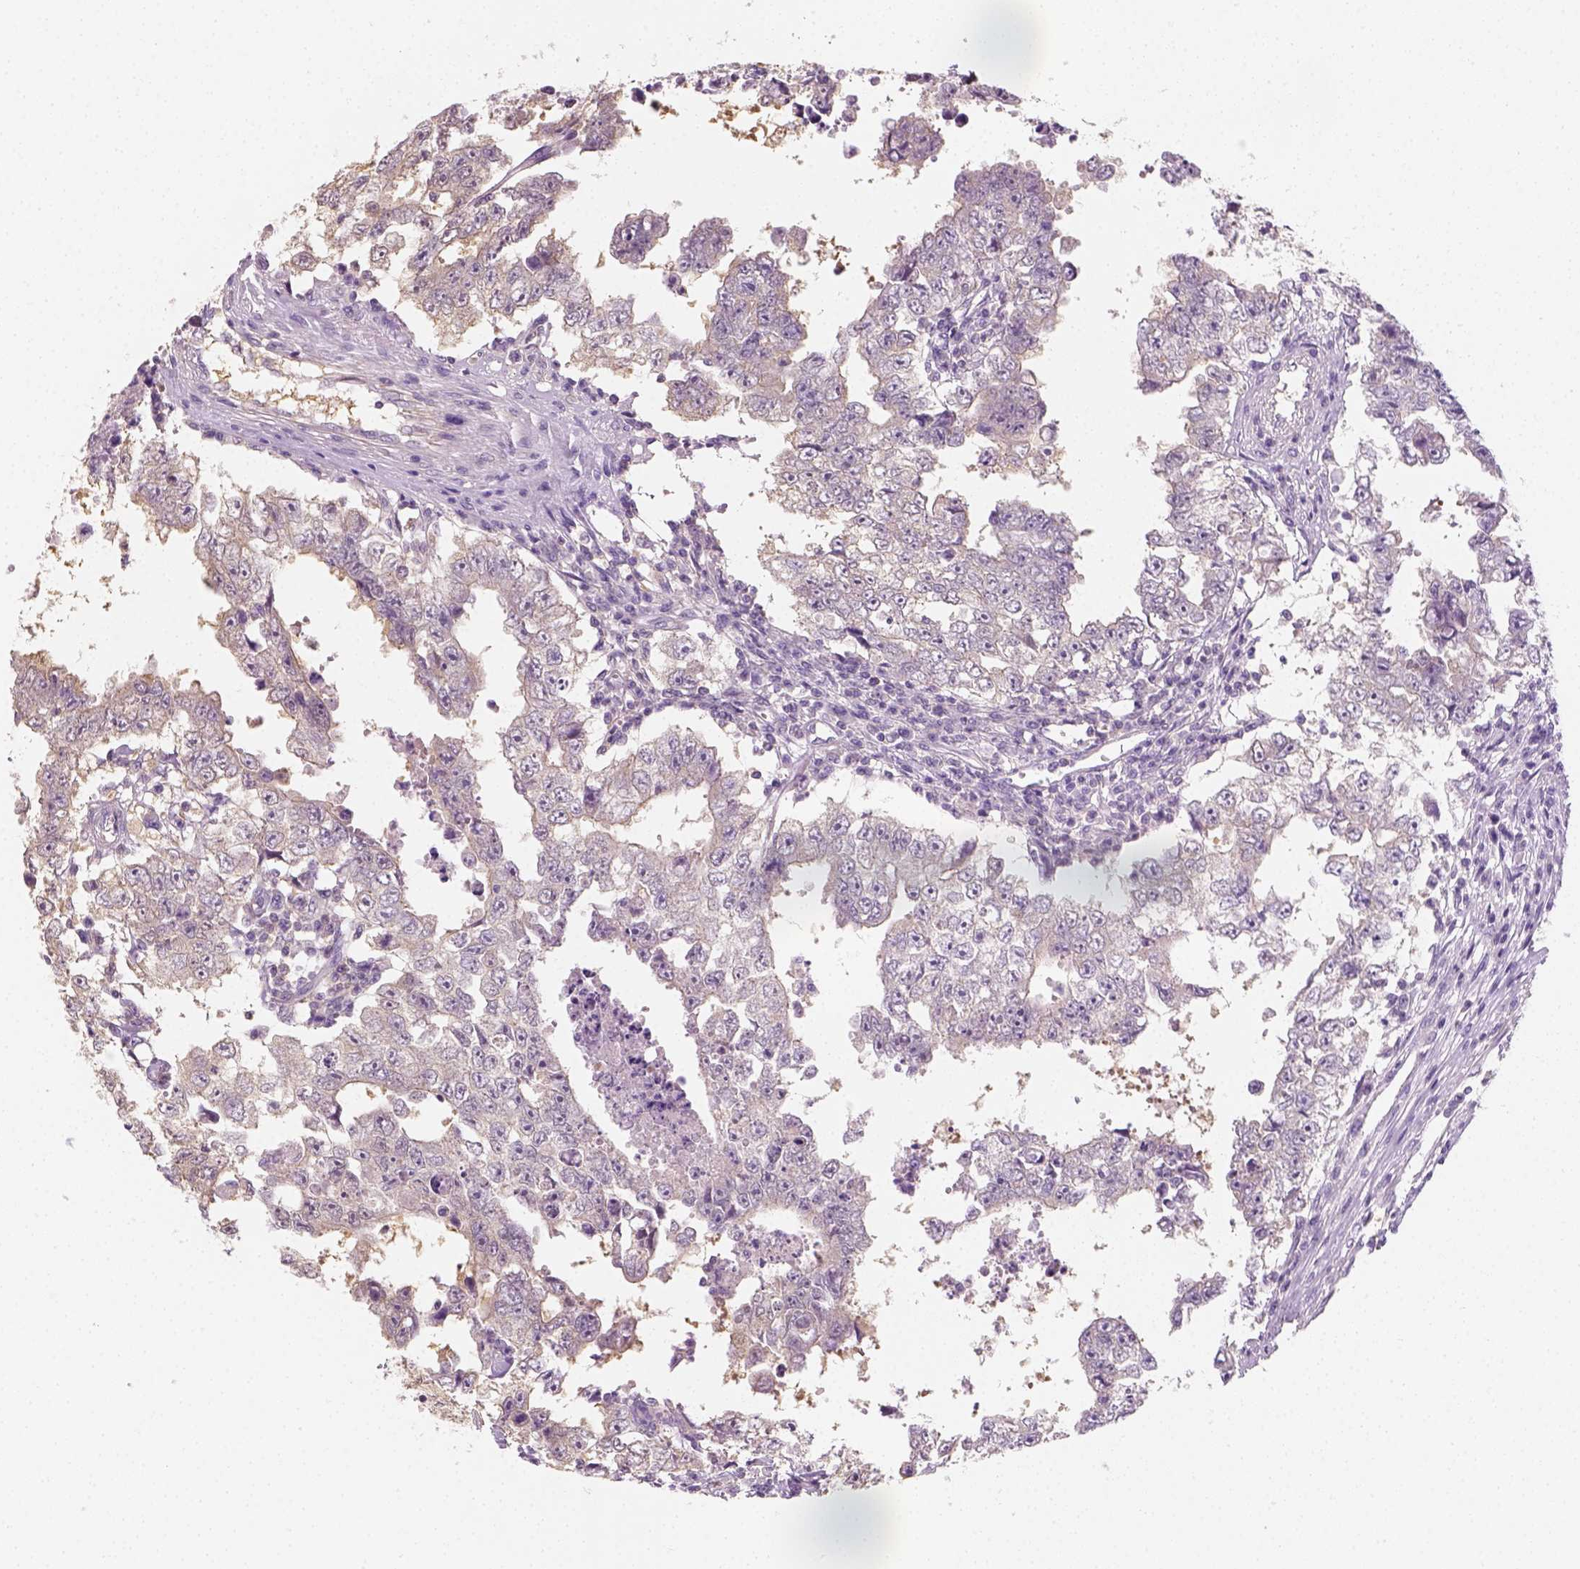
{"staining": {"intensity": "negative", "quantity": "none", "location": "none"}, "tissue": "testis cancer", "cell_type": "Tumor cells", "image_type": "cancer", "snomed": [{"axis": "morphology", "description": "Carcinoma, Embryonal, NOS"}, {"axis": "topography", "description": "Testis"}], "caption": "Immunohistochemistry (IHC) photomicrograph of testis cancer (embryonal carcinoma) stained for a protein (brown), which displays no positivity in tumor cells.", "gene": "EPHB1", "patient": {"sex": "male", "age": 36}}